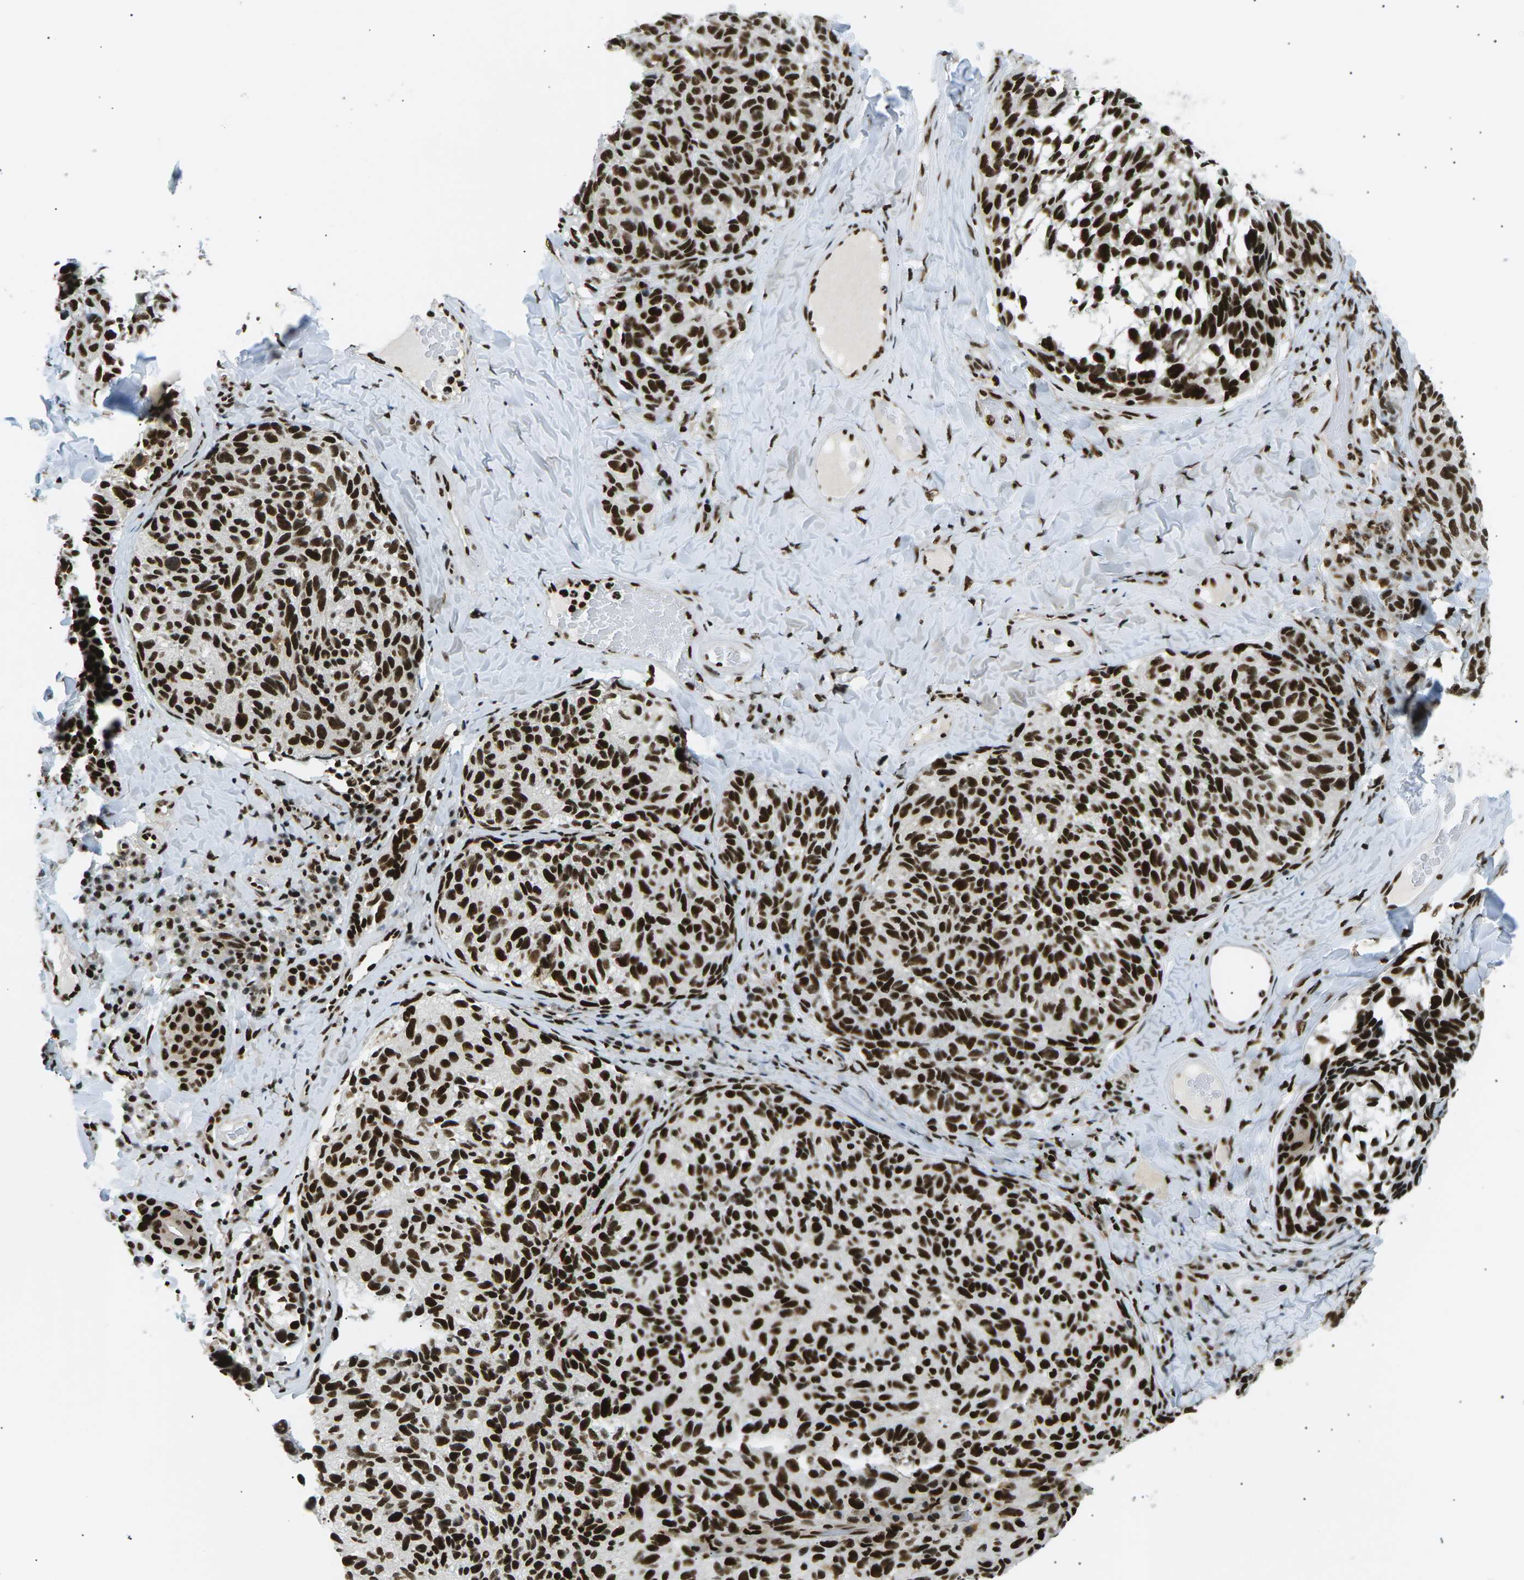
{"staining": {"intensity": "strong", "quantity": ">75%", "location": "nuclear"}, "tissue": "melanoma", "cell_type": "Tumor cells", "image_type": "cancer", "snomed": [{"axis": "morphology", "description": "Malignant melanoma, NOS"}, {"axis": "topography", "description": "Skin"}], "caption": "Protein staining of melanoma tissue exhibits strong nuclear staining in about >75% of tumor cells.", "gene": "RPA2", "patient": {"sex": "female", "age": 73}}